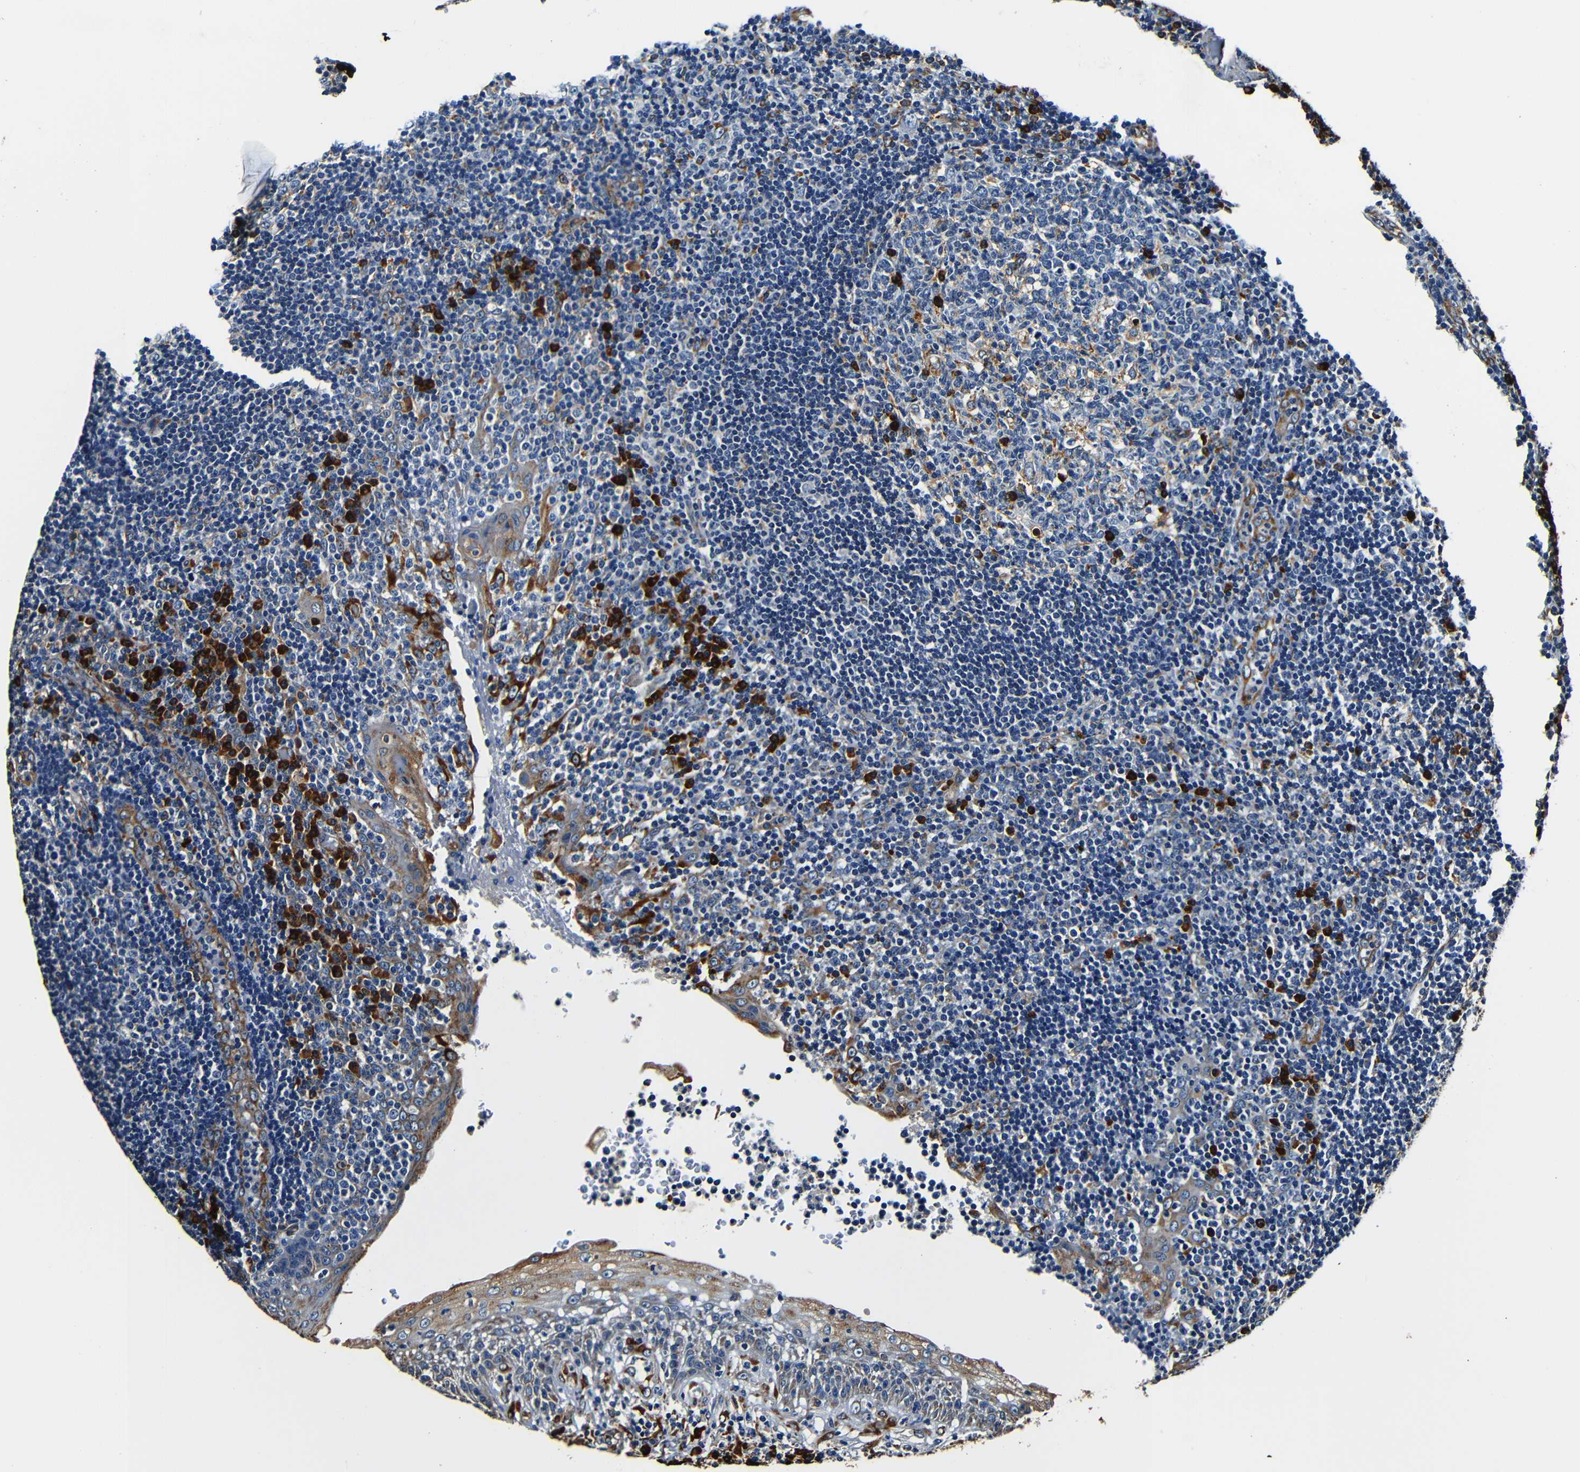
{"staining": {"intensity": "strong", "quantity": "<25%", "location": "cytoplasmic/membranous"}, "tissue": "tonsil", "cell_type": "Germinal center cells", "image_type": "normal", "snomed": [{"axis": "morphology", "description": "Normal tissue, NOS"}, {"axis": "topography", "description": "Tonsil"}], "caption": "Normal tonsil displays strong cytoplasmic/membranous positivity in approximately <25% of germinal center cells.", "gene": "RRBP1", "patient": {"sex": "female", "age": 40}}